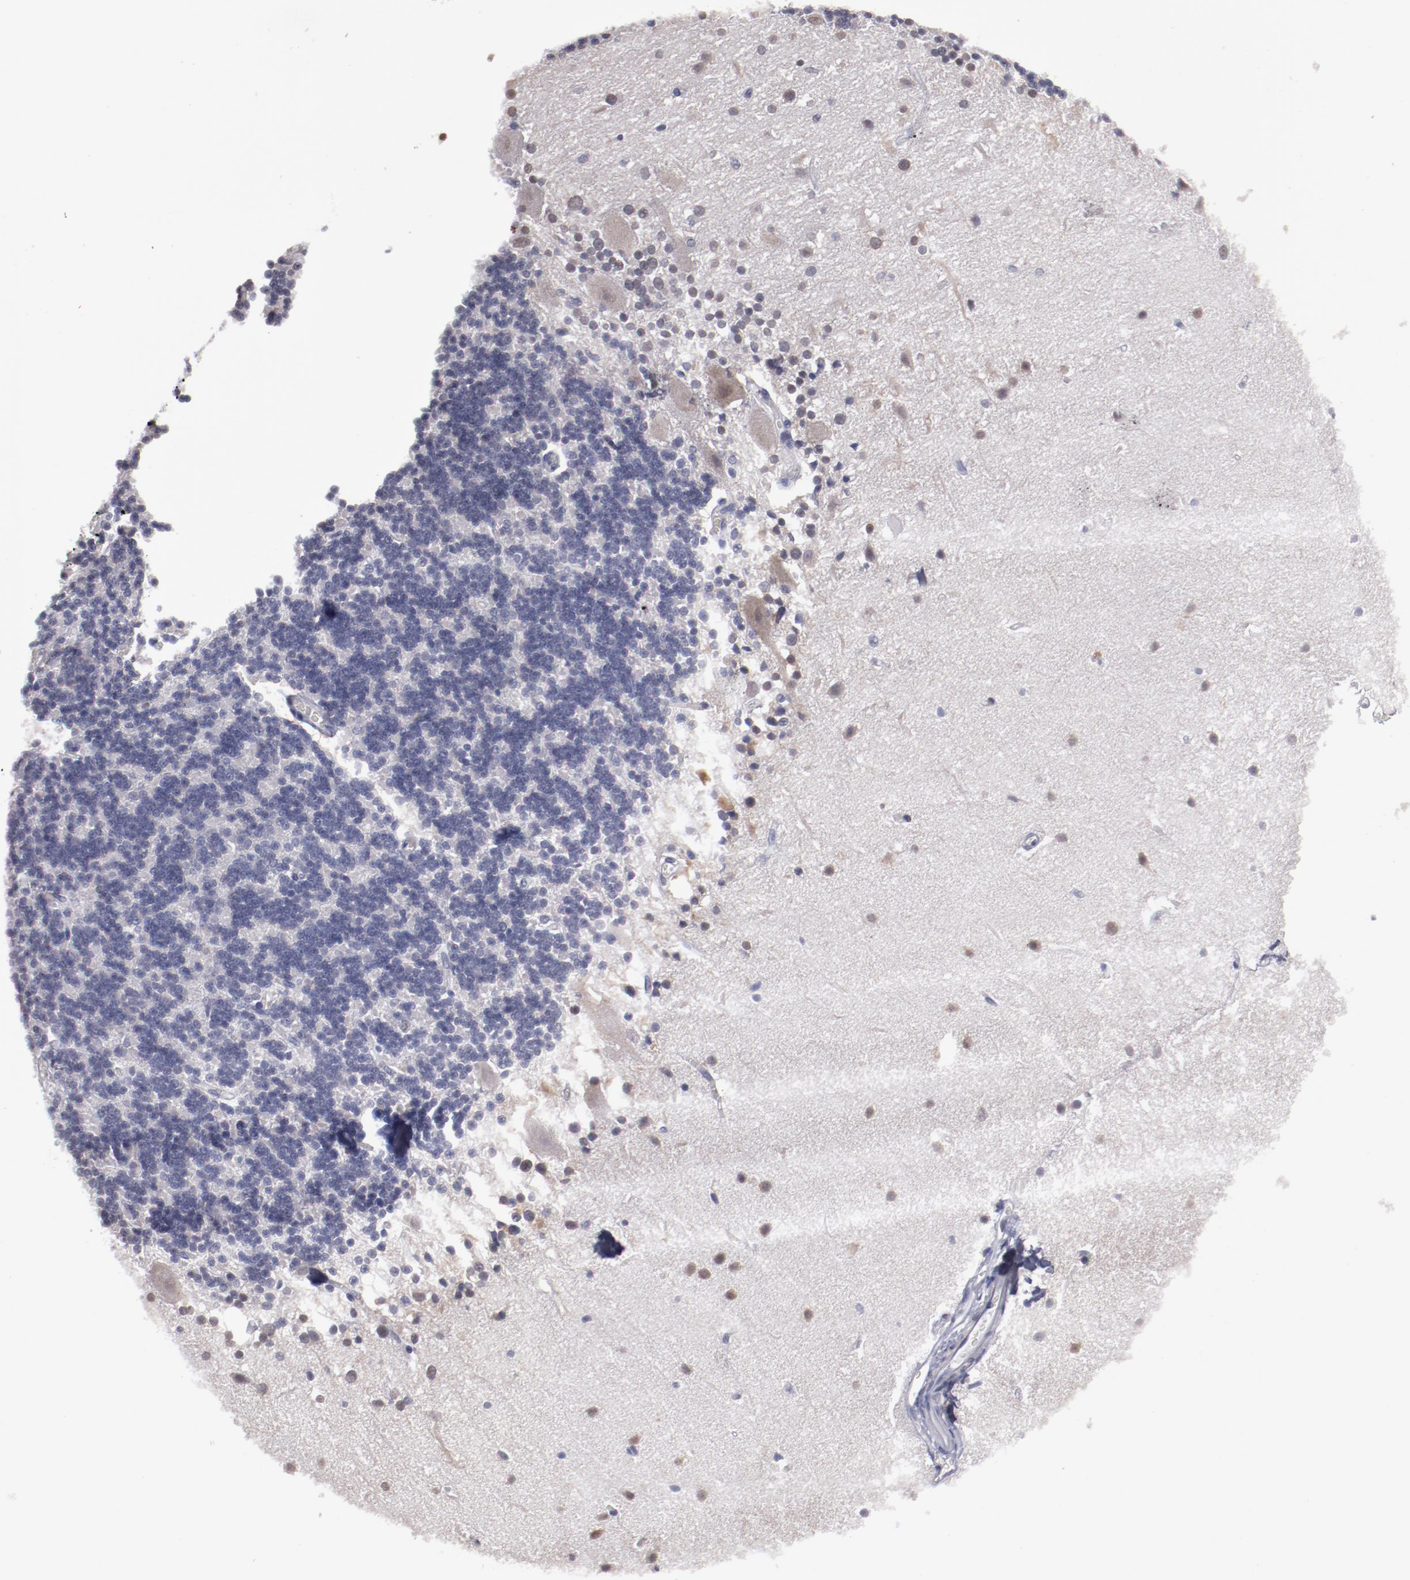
{"staining": {"intensity": "negative", "quantity": "none", "location": "none"}, "tissue": "cerebellum", "cell_type": "Cells in granular layer", "image_type": "normal", "snomed": [{"axis": "morphology", "description": "Normal tissue, NOS"}, {"axis": "topography", "description": "Cerebellum"}], "caption": "Immunohistochemistry (IHC) of normal cerebellum shows no staining in cells in granular layer.", "gene": "IRF4", "patient": {"sex": "female", "age": 54}}